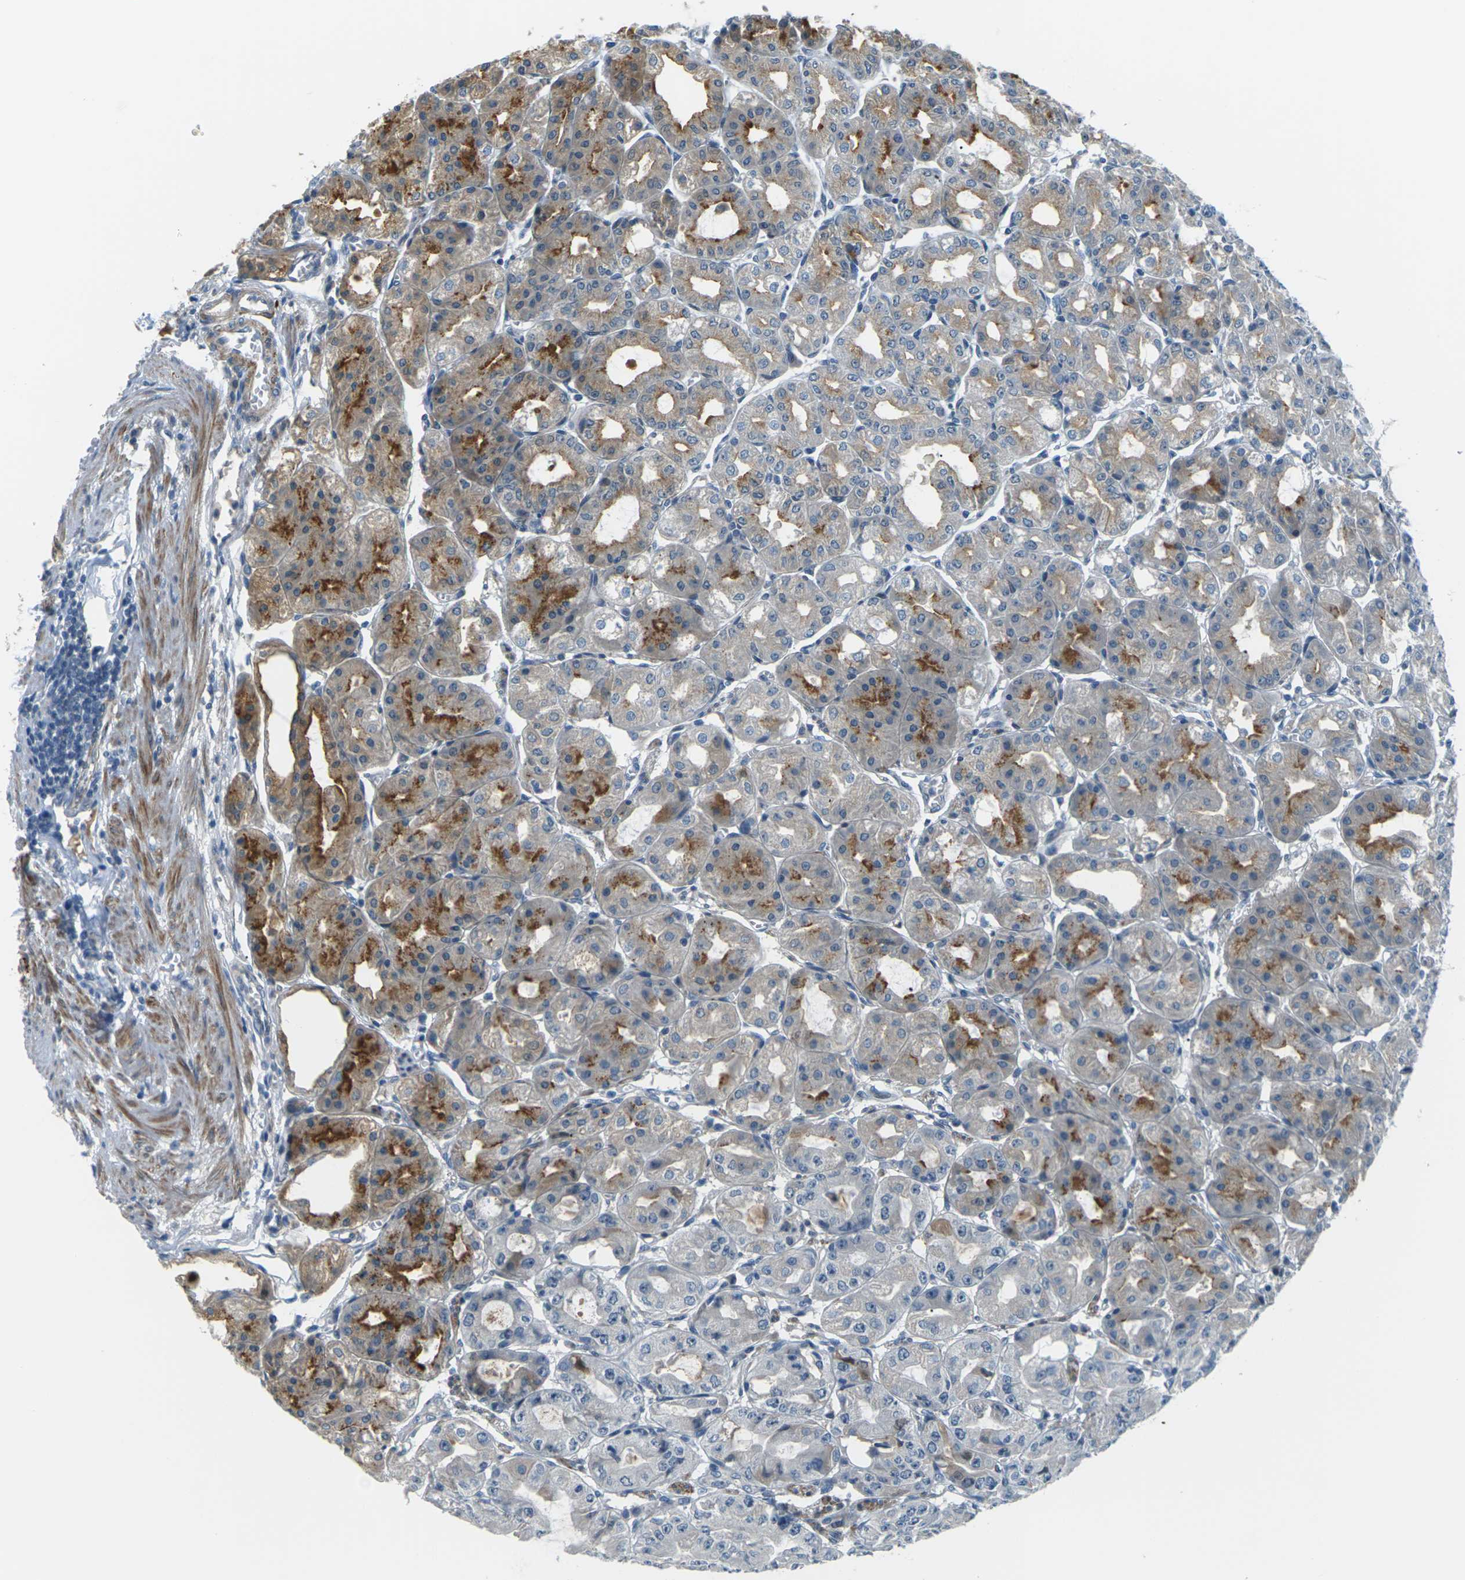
{"staining": {"intensity": "moderate", "quantity": "<25%", "location": "cytoplasmic/membranous"}, "tissue": "stomach", "cell_type": "Glandular cells", "image_type": "normal", "snomed": [{"axis": "morphology", "description": "Normal tissue, NOS"}, {"axis": "topography", "description": "Stomach, lower"}], "caption": "A photomicrograph of human stomach stained for a protein reveals moderate cytoplasmic/membranous brown staining in glandular cells. The protein is shown in brown color, while the nuclei are stained blue.", "gene": "SLC13A3", "patient": {"sex": "male", "age": 71}}